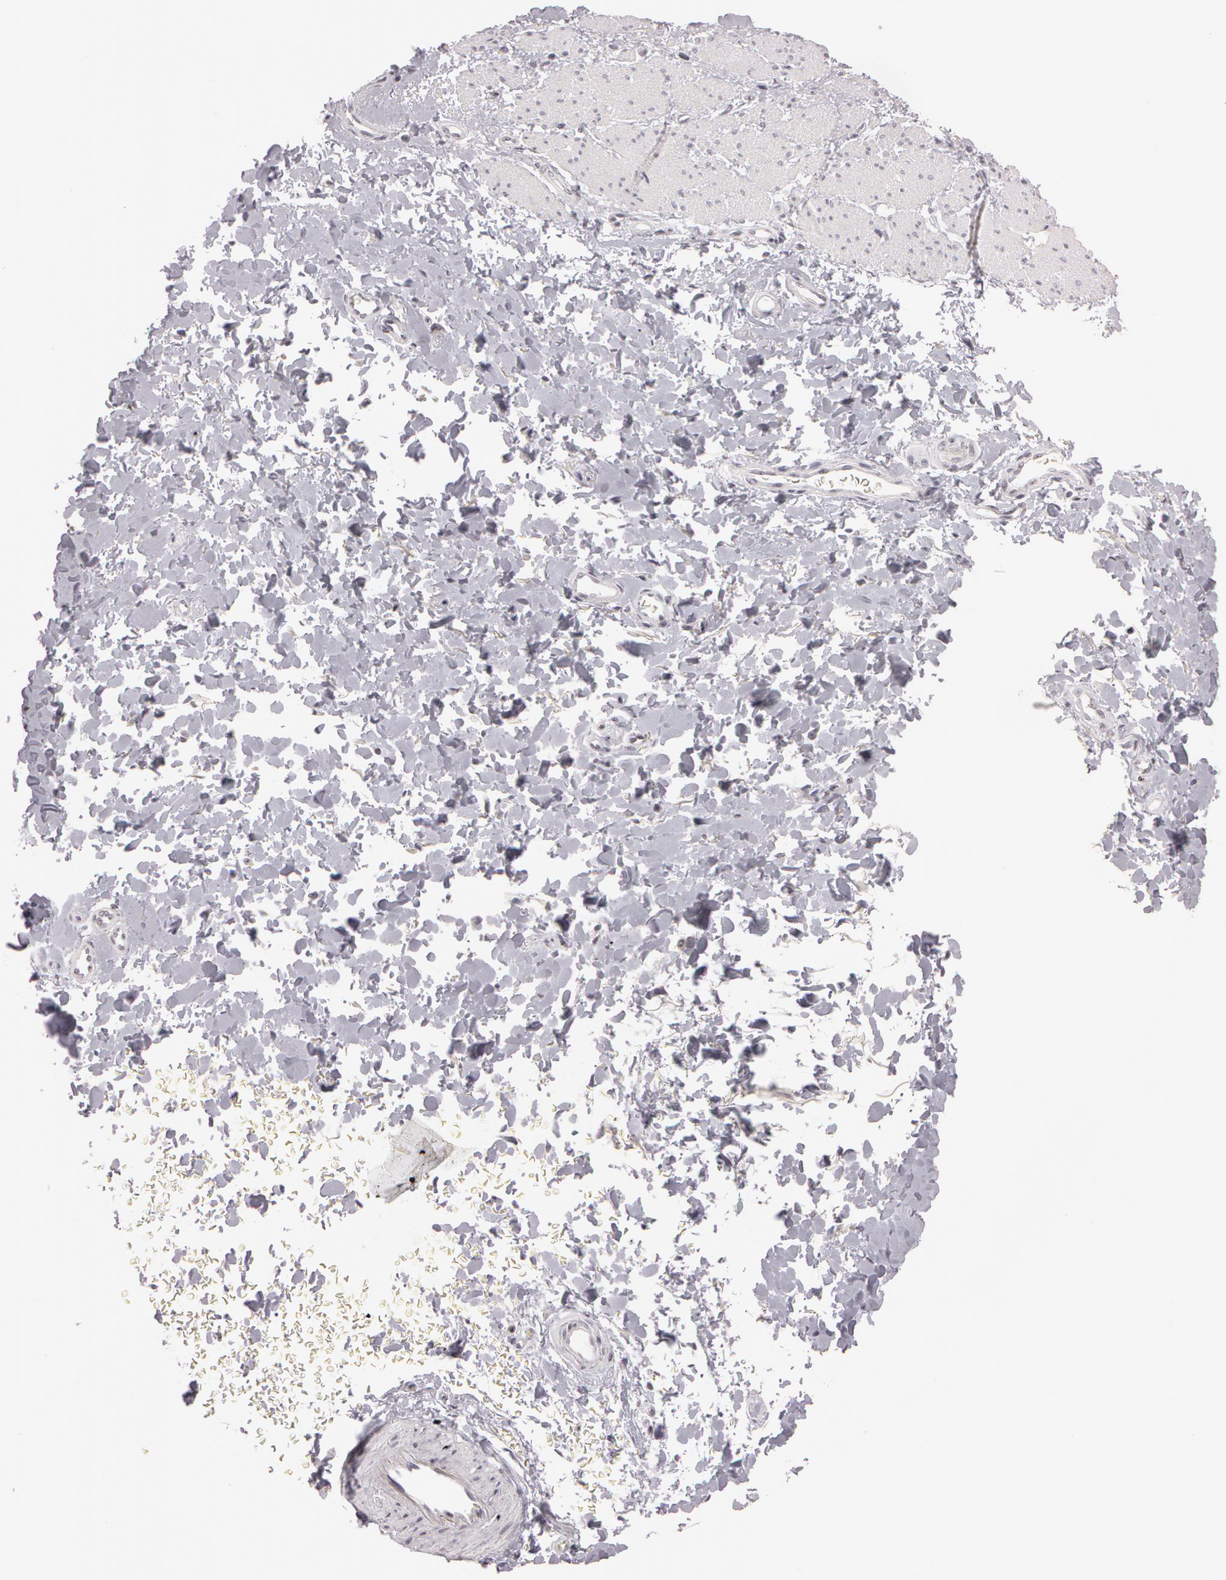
{"staining": {"intensity": "weak", "quantity": "25%-75%", "location": "nuclear"}, "tissue": "esophagus", "cell_type": "Squamous epithelial cells", "image_type": "normal", "snomed": [{"axis": "morphology", "description": "Normal tissue, NOS"}, {"axis": "topography", "description": "Esophagus"}], "caption": "Unremarkable esophagus displays weak nuclear expression in about 25%-75% of squamous epithelial cells, visualized by immunohistochemistry. (DAB (3,3'-diaminobenzidine) = brown stain, brightfield microscopy at high magnification).", "gene": "FBL", "patient": {"sex": "female", "age": 61}}